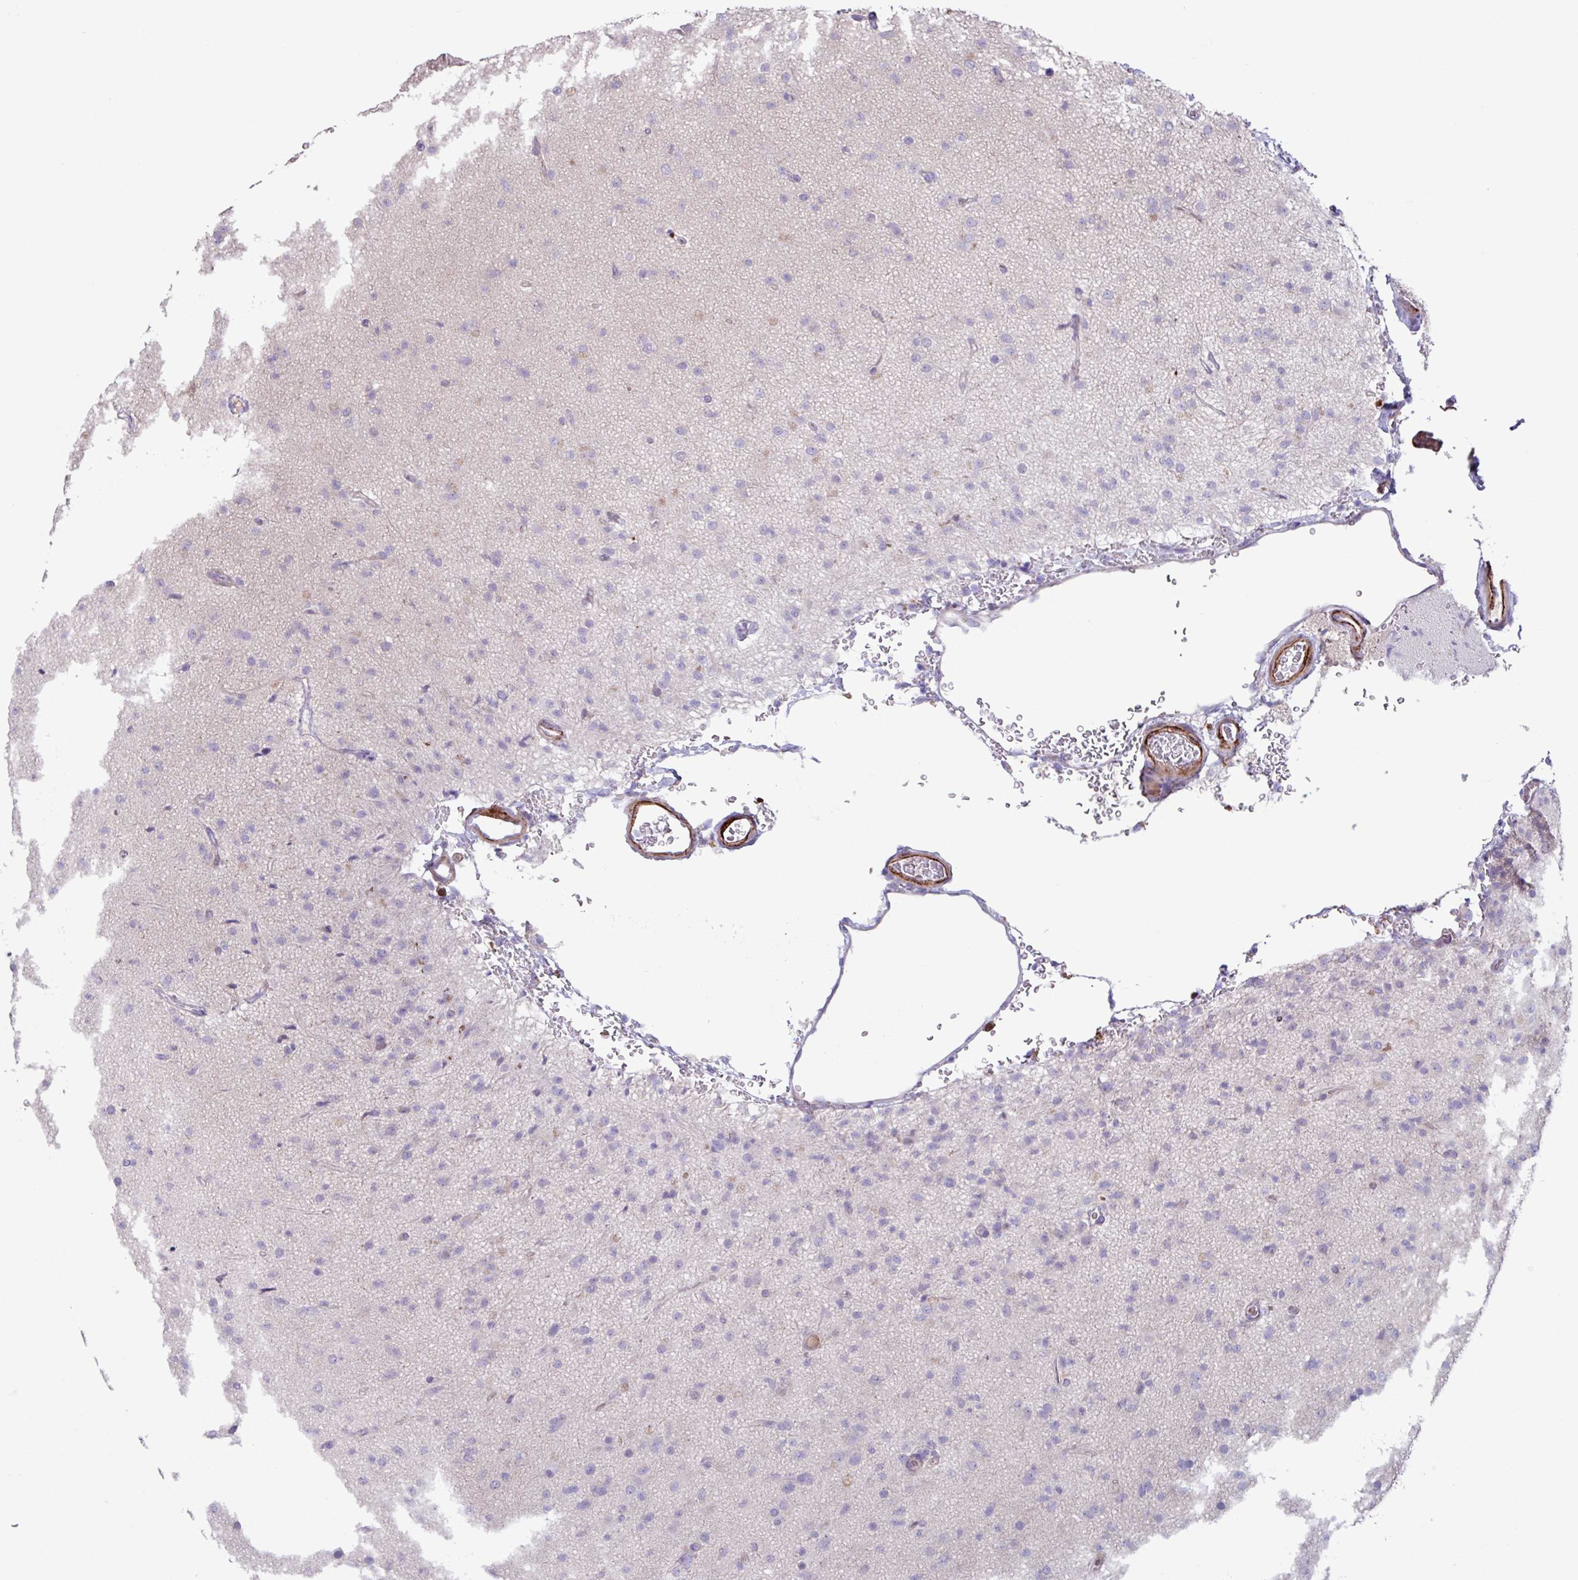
{"staining": {"intensity": "negative", "quantity": "none", "location": "none"}, "tissue": "glioma", "cell_type": "Tumor cells", "image_type": "cancer", "snomed": [{"axis": "morphology", "description": "Glioma, malignant, Low grade"}, {"axis": "topography", "description": "Brain"}], "caption": "Tumor cells show no significant staining in glioma.", "gene": "IQCJ", "patient": {"sex": "male", "age": 65}}